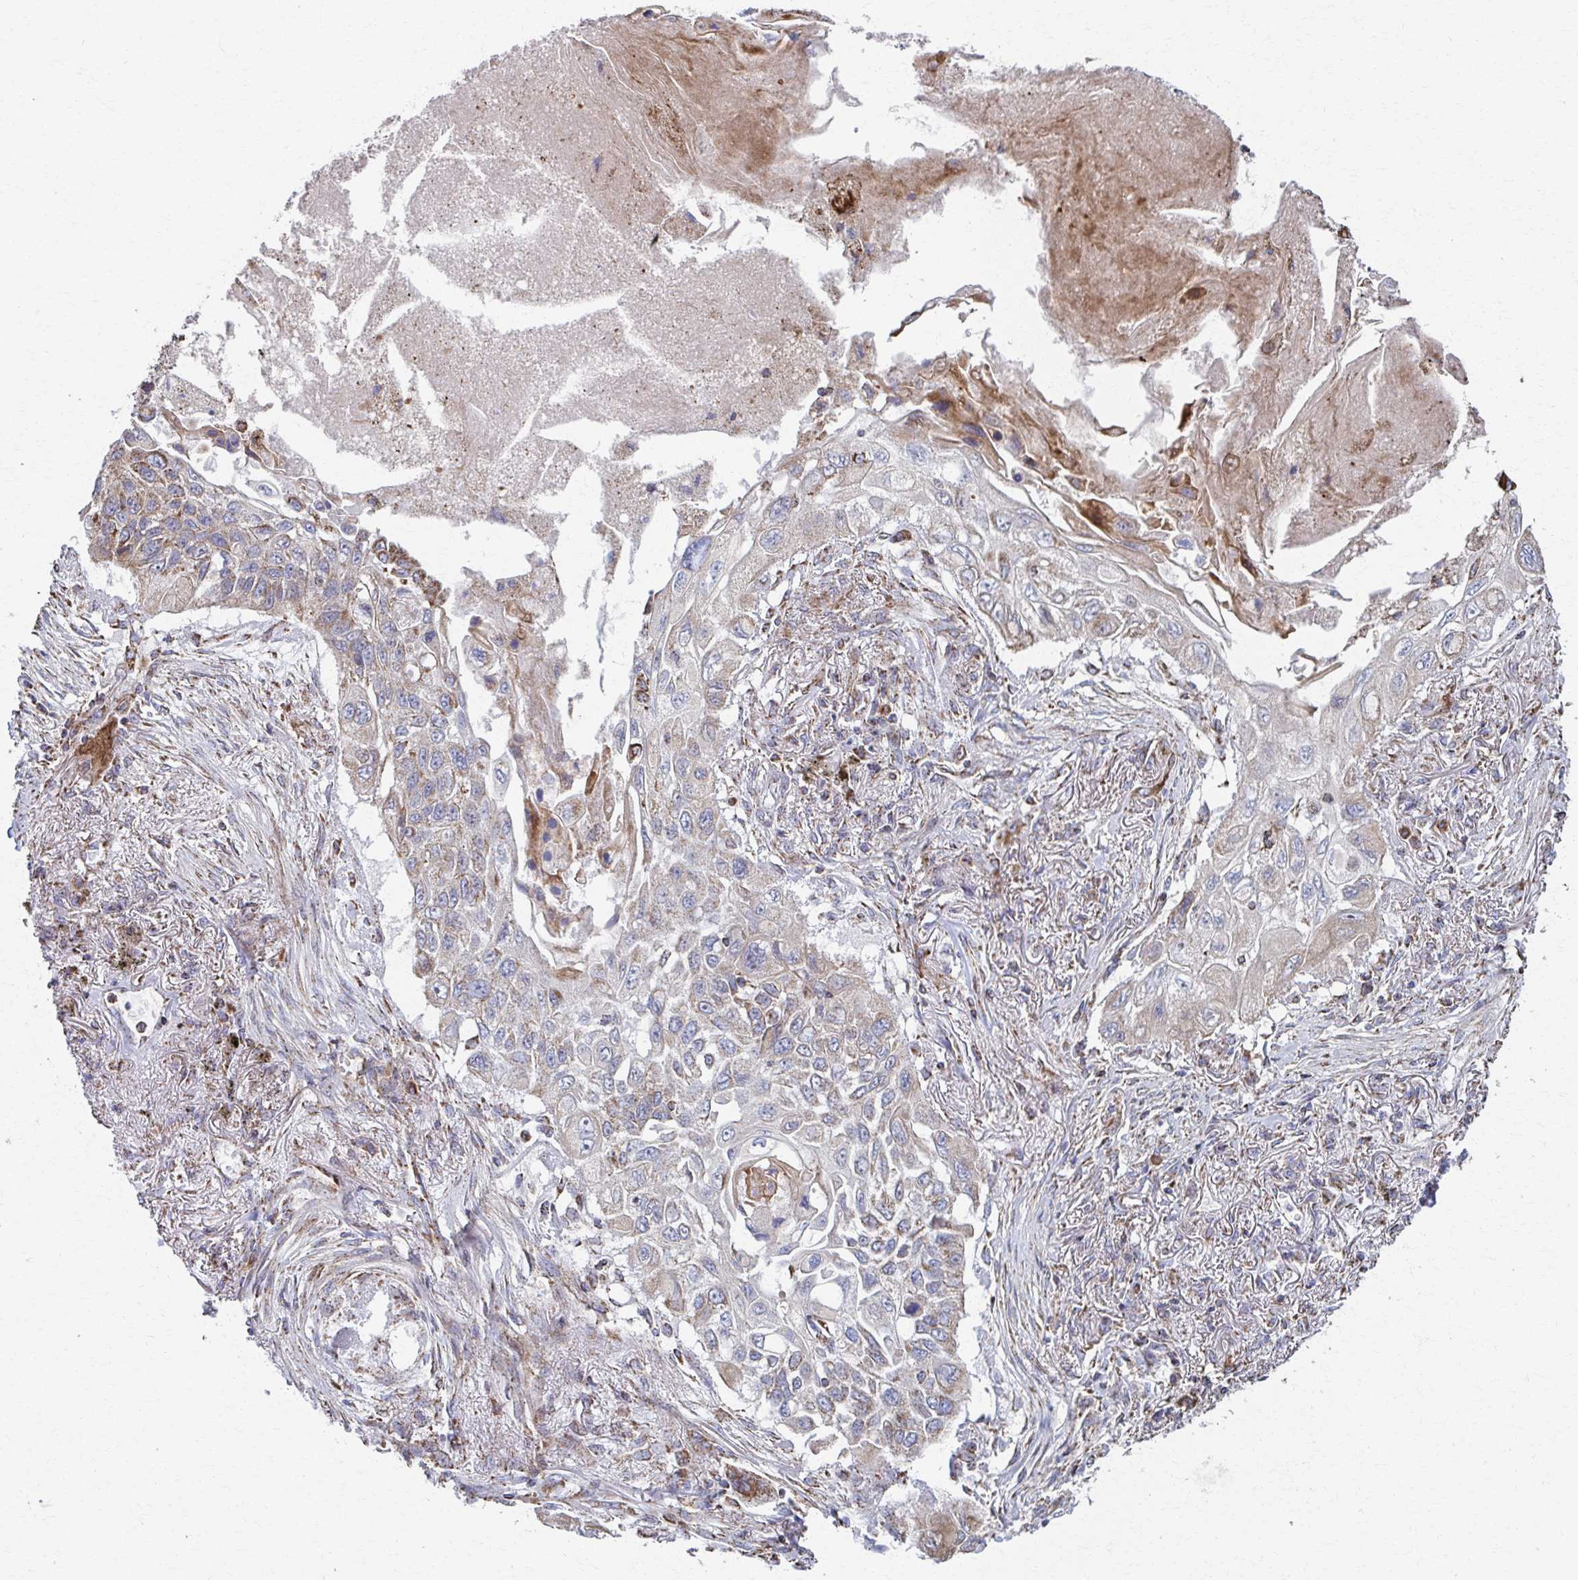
{"staining": {"intensity": "weak", "quantity": "<25%", "location": "cytoplasmic/membranous"}, "tissue": "lung cancer", "cell_type": "Tumor cells", "image_type": "cancer", "snomed": [{"axis": "morphology", "description": "Squamous cell carcinoma, NOS"}, {"axis": "topography", "description": "Lung"}], "caption": "Protein analysis of lung cancer reveals no significant positivity in tumor cells.", "gene": "SAT1", "patient": {"sex": "male", "age": 75}}